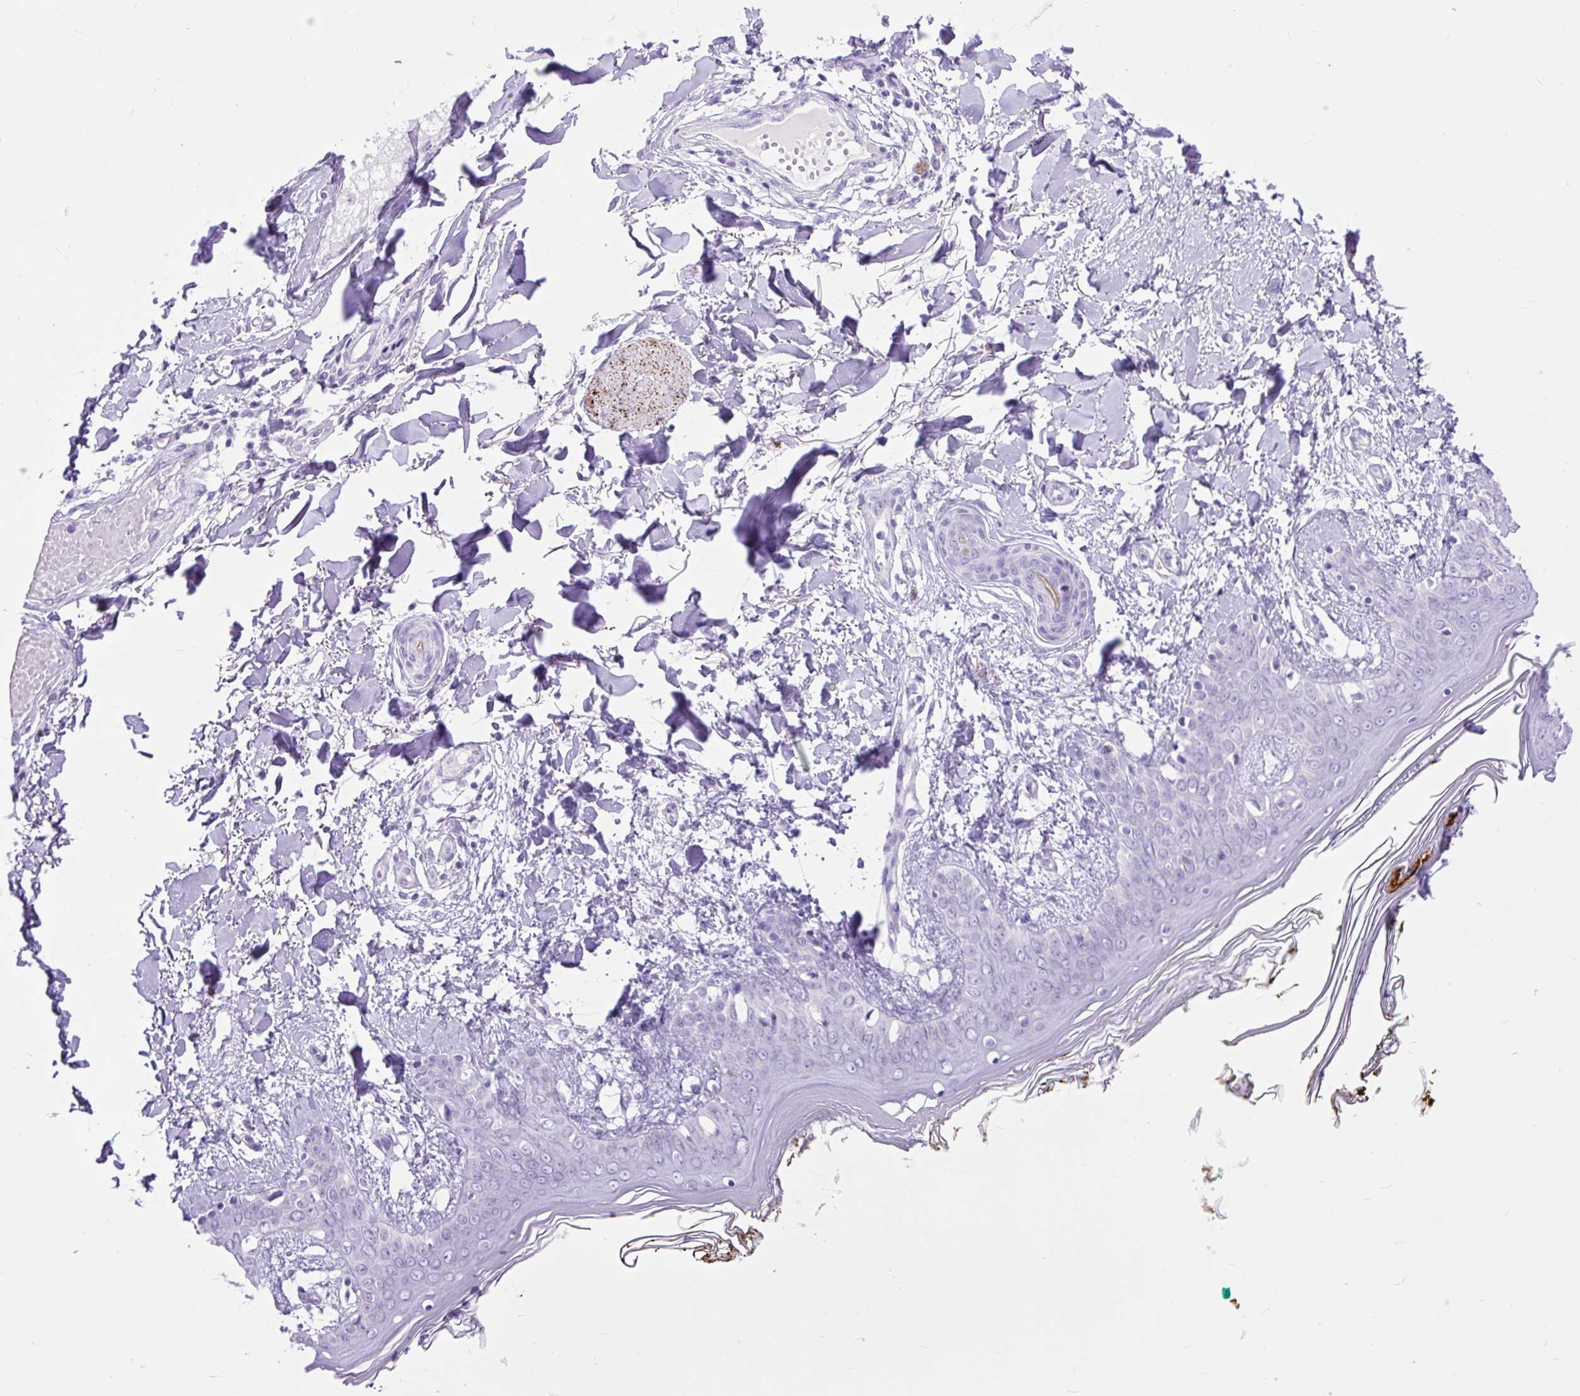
{"staining": {"intensity": "negative", "quantity": "none", "location": "none"}, "tissue": "skin", "cell_type": "Fibroblasts", "image_type": "normal", "snomed": [{"axis": "morphology", "description": "Normal tissue, NOS"}, {"axis": "topography", "description": "Skin"}], "caption": "Immunohistochemistry (IHC) of normal skin displays no expression in fibroblasts. Brightfield microscopy of IHC stained with DAB (3,3'-diaminobenzidine) (brown) and hematoxylin (blue), captured at high magnification.", "gene": "ZNF256", "patient": {"sex": "female", "age": 34}}